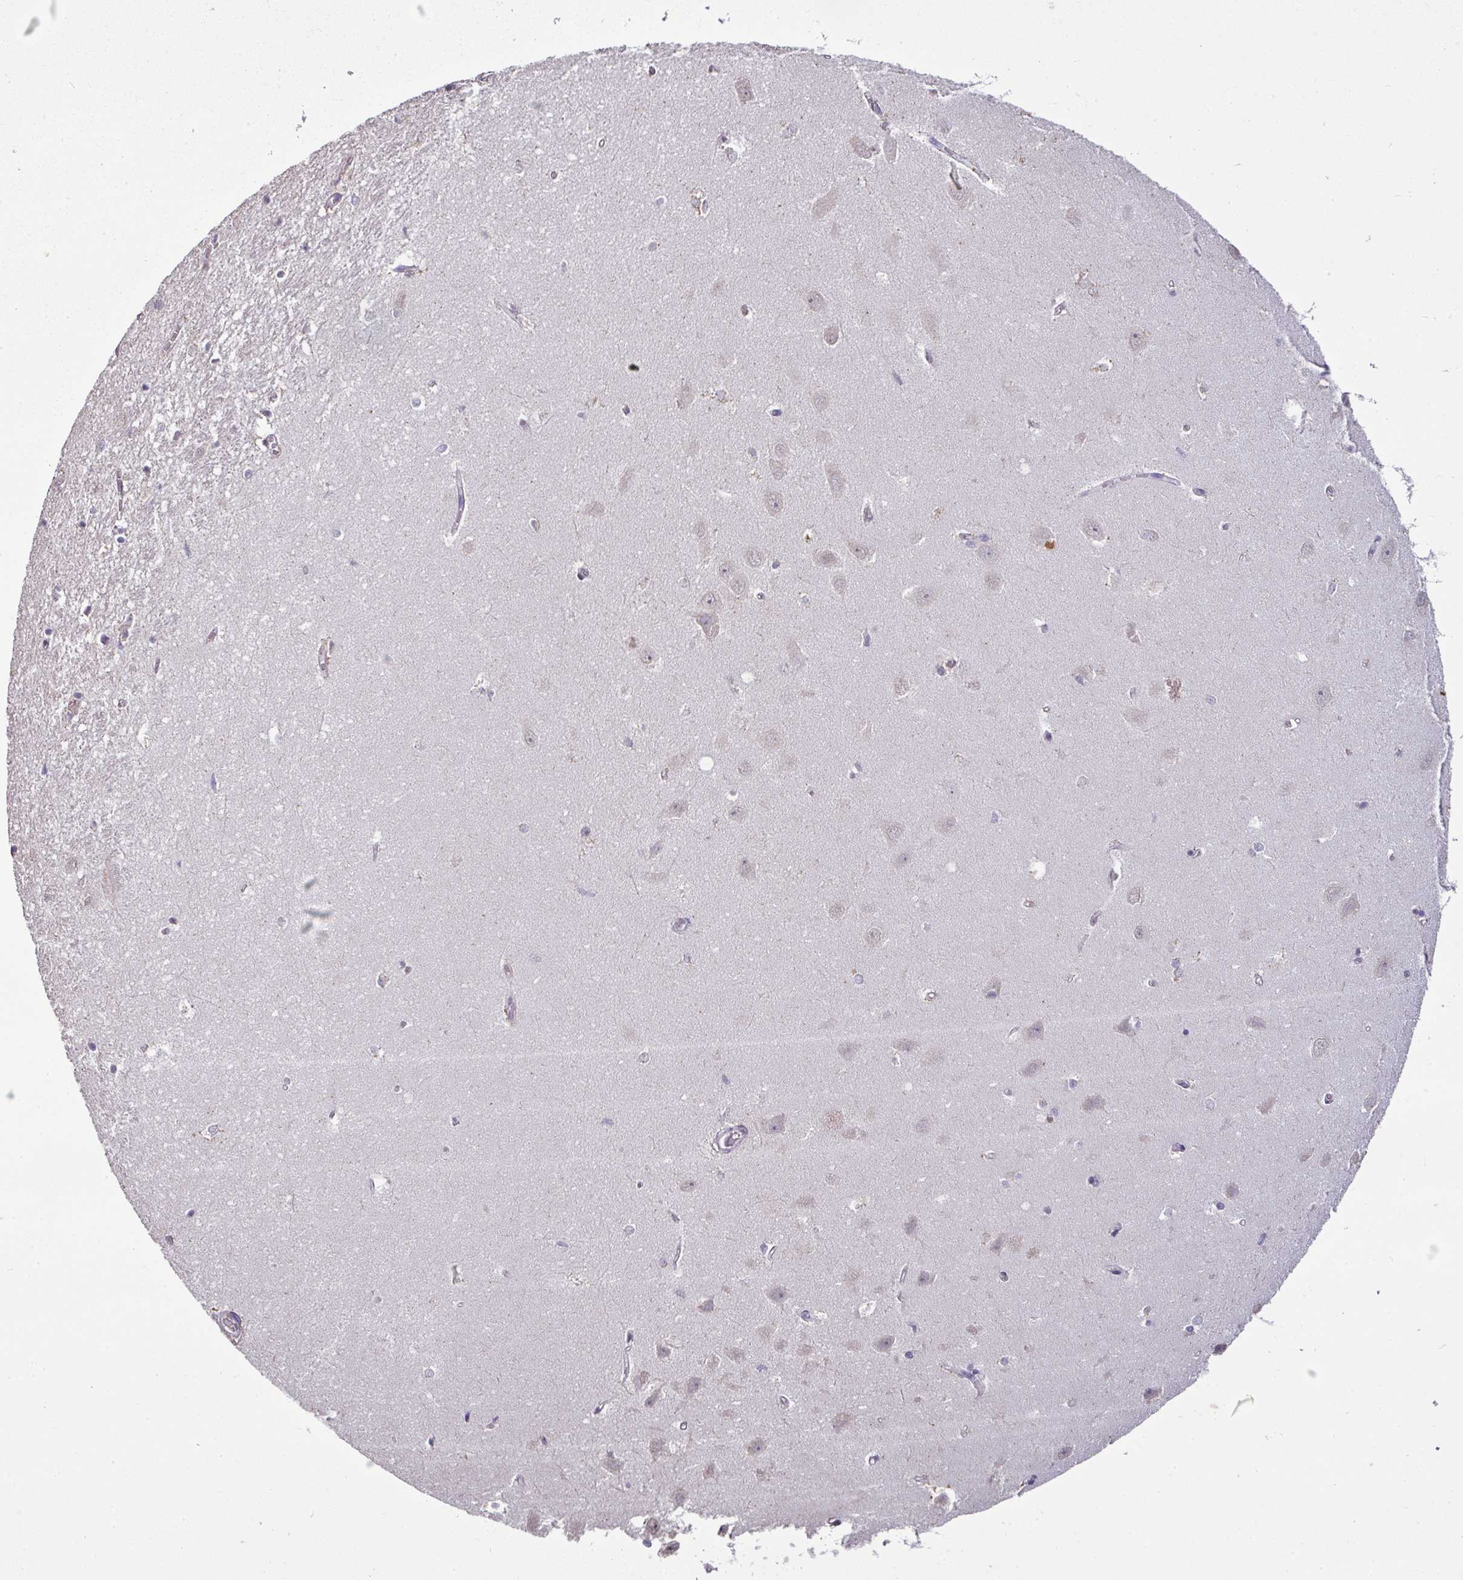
{"staining": {"intensity": "negative", "quantity": "none", "location": "none"}, "tissue": "hippocampus", "cell_type": "Glial cells", "image_type": "normal", "snomed": [{"axis": "morphology", "description": "Normal tissue, NOS"}, {"axis": "topography", "description": "Hippocampus"}], "caption": "DAB (3,3'-diaminobenzidine) immunohistochemical staining of benign hippocampus reveals no significant positivity in glial cells.", "gene": "JPH2", "patient": {"sex": "female", "age": 64}}